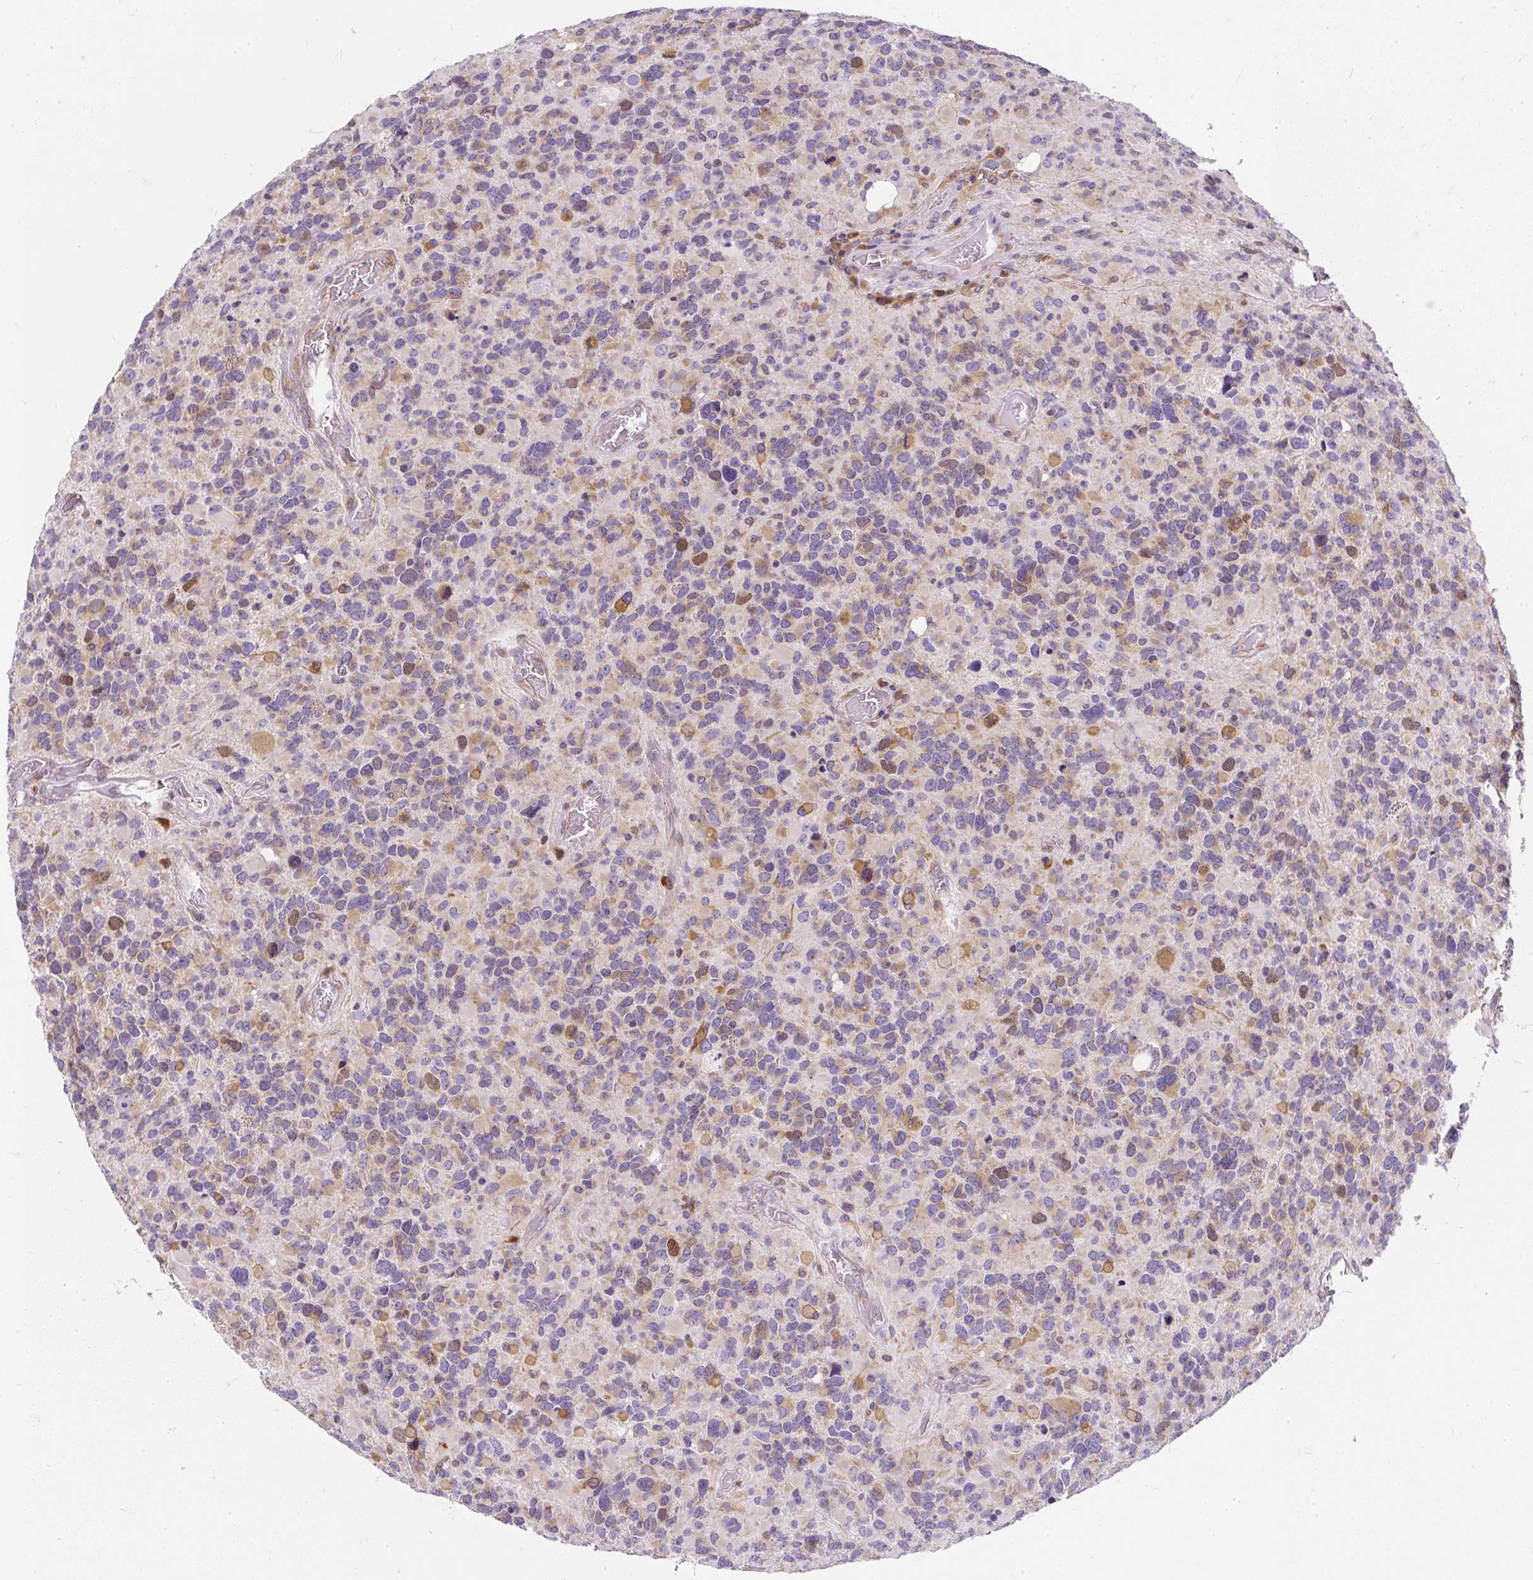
{"staining": {"intensity": "moderate", "quantity": "<25%", "location": "cytoplasmic/membranous"}, "tissue": "glioma", "cell_type": "Tumor cells", "image_type": "cancer", "snomed": [{"axis": "morphology", "description": "Glioma, malignant, High grade"}, {"axis": "topography", "description": "Brain"}], "caption": "Glioma stained with a protein marker shows moderate staining in tumor cells.", "gene": "CYP20A1", "patient": {"sex": "female", "age": 40}}